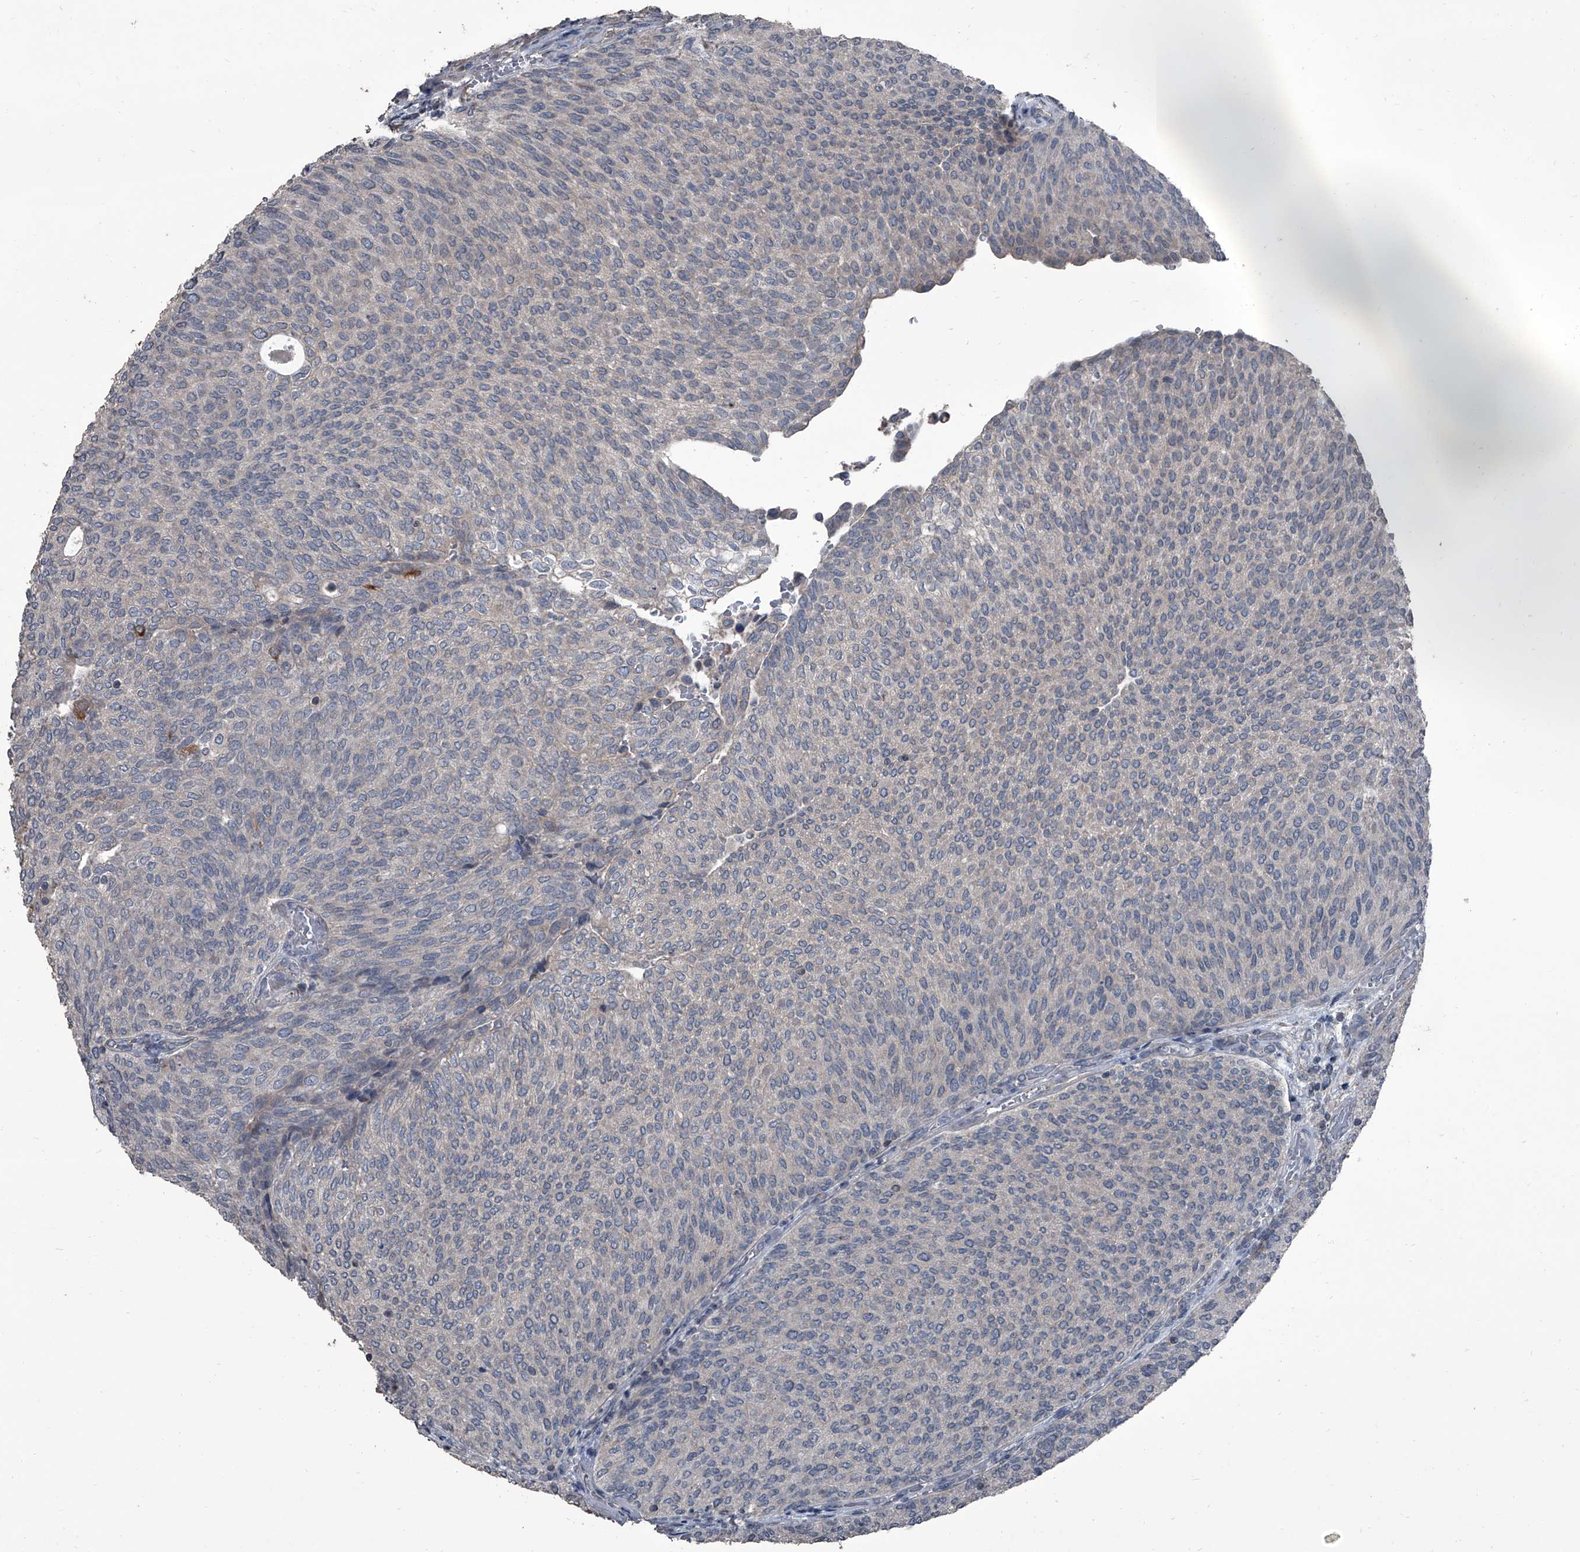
{"staining": {"intensity": "negative", "quantity": "none", "location": "none"}, "tissue": "urothelial cancer", "cell_type": "Tumor cells", "image_type": "cancer", "snomed": [{"axis": "morphology", "description": "Urothelial carcinoma, Low grade"}, {"axis": "topography", "description": "Urinary bladder"}], "caption": "Immunohistochemistry of human urothelial cancer displays no positivity in tumor cells.", "gene": "OARD1", "patient": {"sex": "female", "age": 79}}